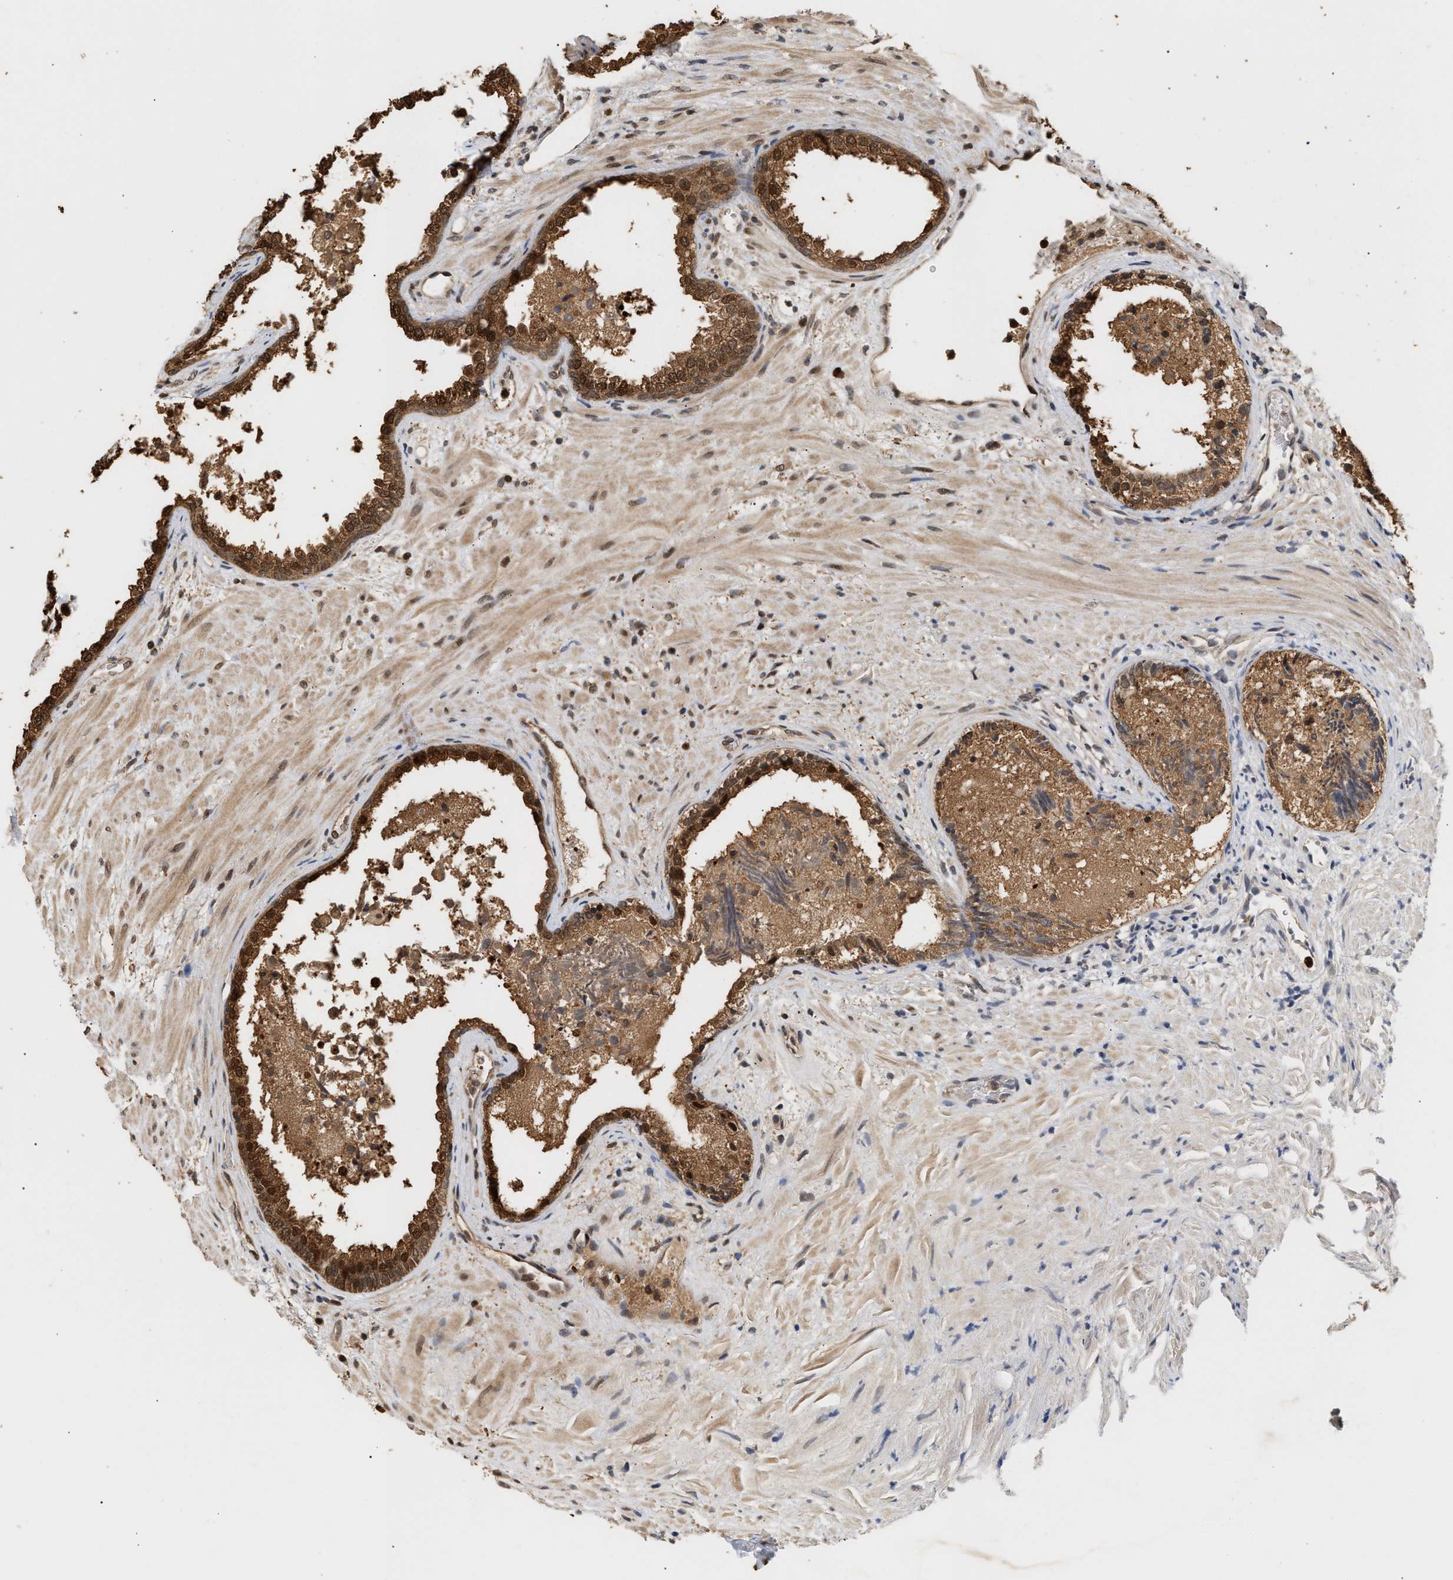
{"staining": {"intensity": "moderate", "quantity": ">75%", "location": "cytoplasmic/membranous,nuclear"}, "tissue": "prostate", "cell_type": "Glandular cells", "image_type": "normal", "snomed": [{"axis": "morphology", "description": "Normal tissue, NOS"}, {"axis": "topography", "description": "Prostate"}], "caption": "Prostate stained with DAB immunohistochemistry exhibits medium levels of moderate cytoplasmic/membranous,nuclear expression in about >75% of glandular cells. The staining was performed using DAB (3,3'-diaminobenzidine) to visualize the protein expression in brown, while the nuclei were stained in blue with hematoxylin (Magnification: 20x).", "gene": "ABHD5", "patient": {"sex": "male", "age": 76}}